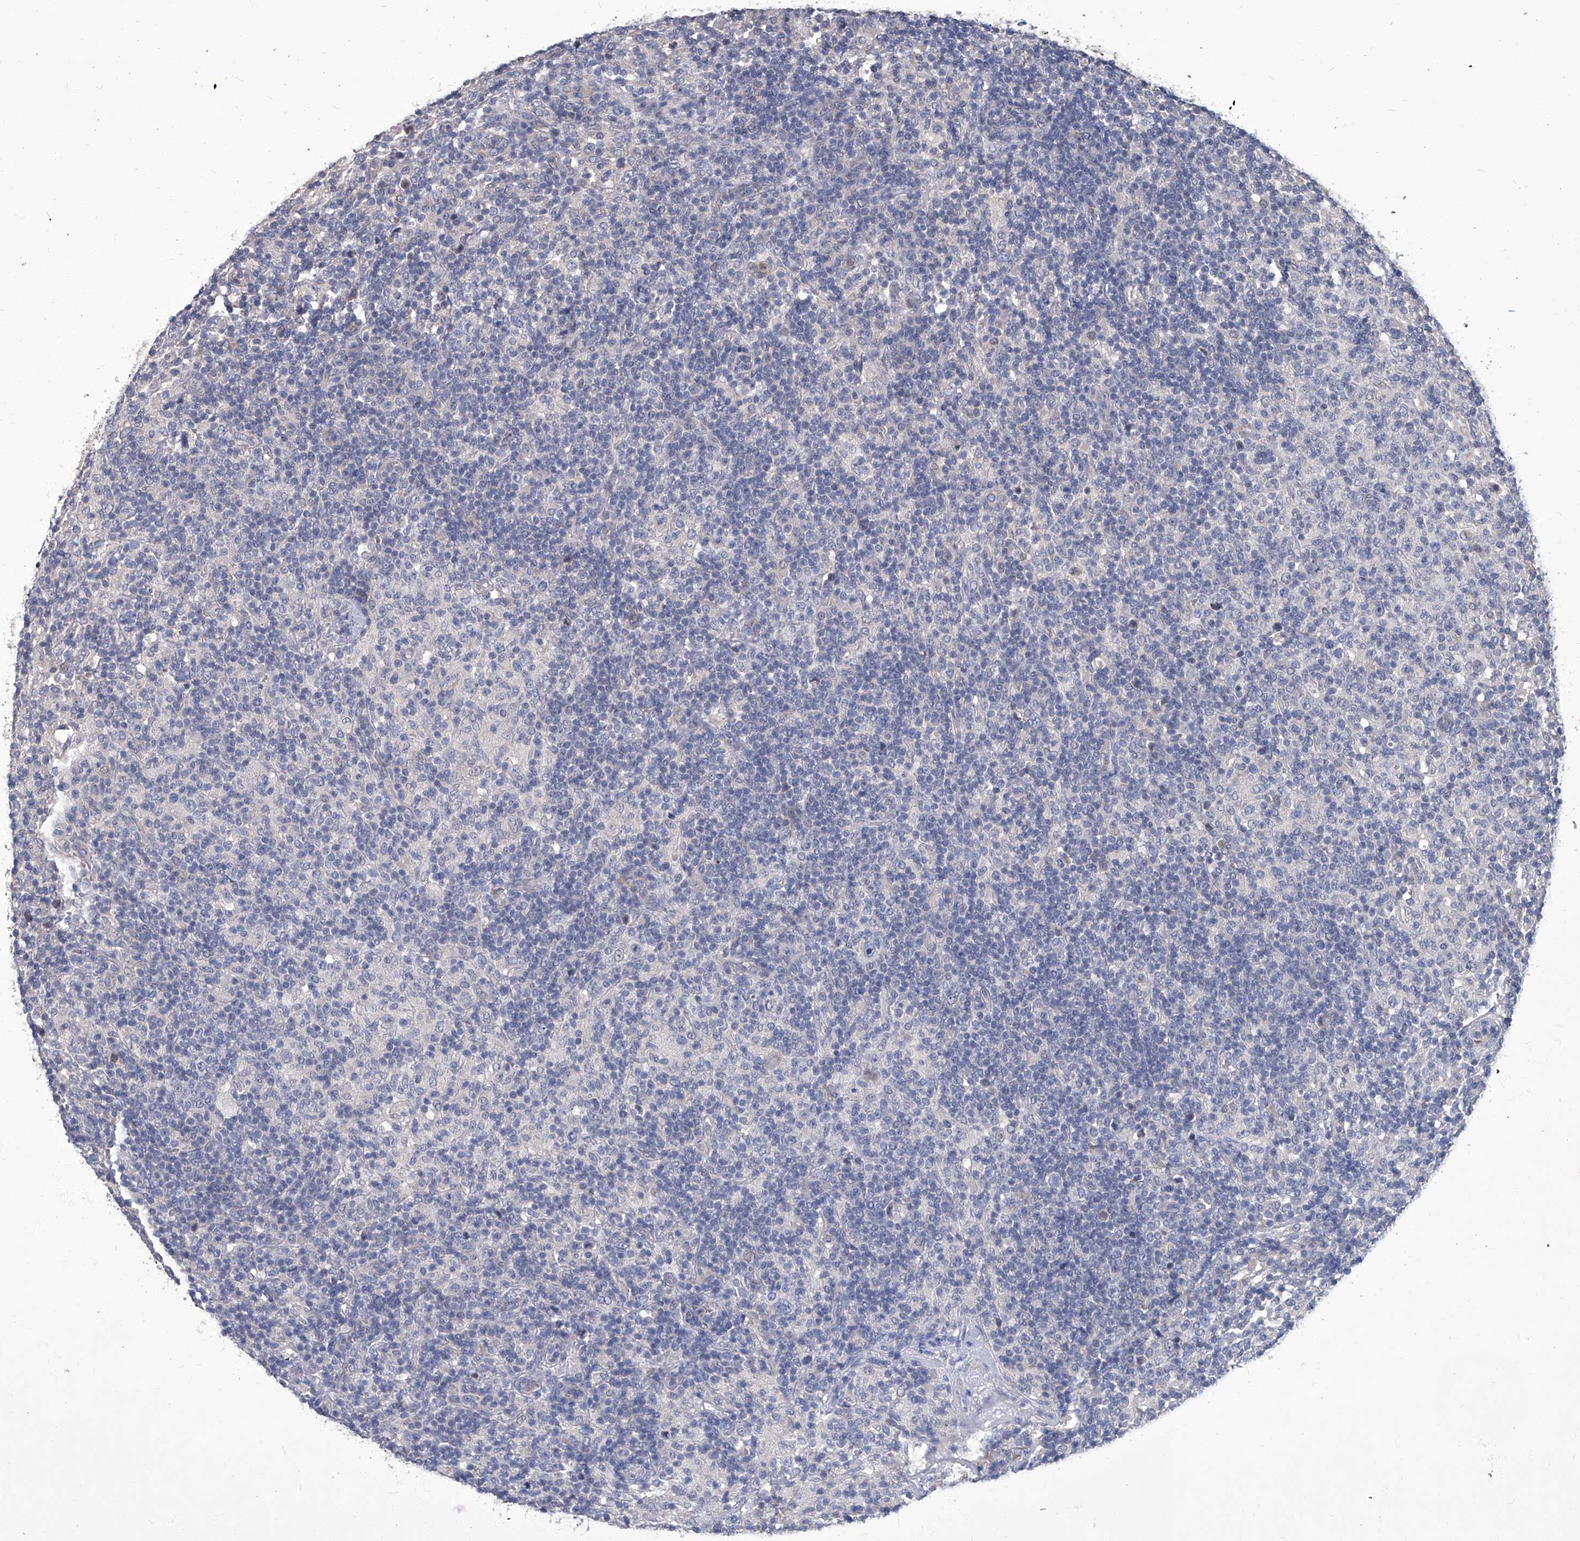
{"staining": {"intensity": "negative", "quantity": "none", "location": "none"}, "tissue": "lymphoma", "cell_type": "Tumor cells", "image_type": "cancer", "snomed": [{"axis": "morphology", "description": "Hodgkin's disease, NOS"}, {"axis": "topography", "description": "Lymph node"}], "caption": "Tumor cells show no significant protein expression in lymphoma.", "gene": "TGFBR1", "patient": {"sex": "male", "age": 70}}